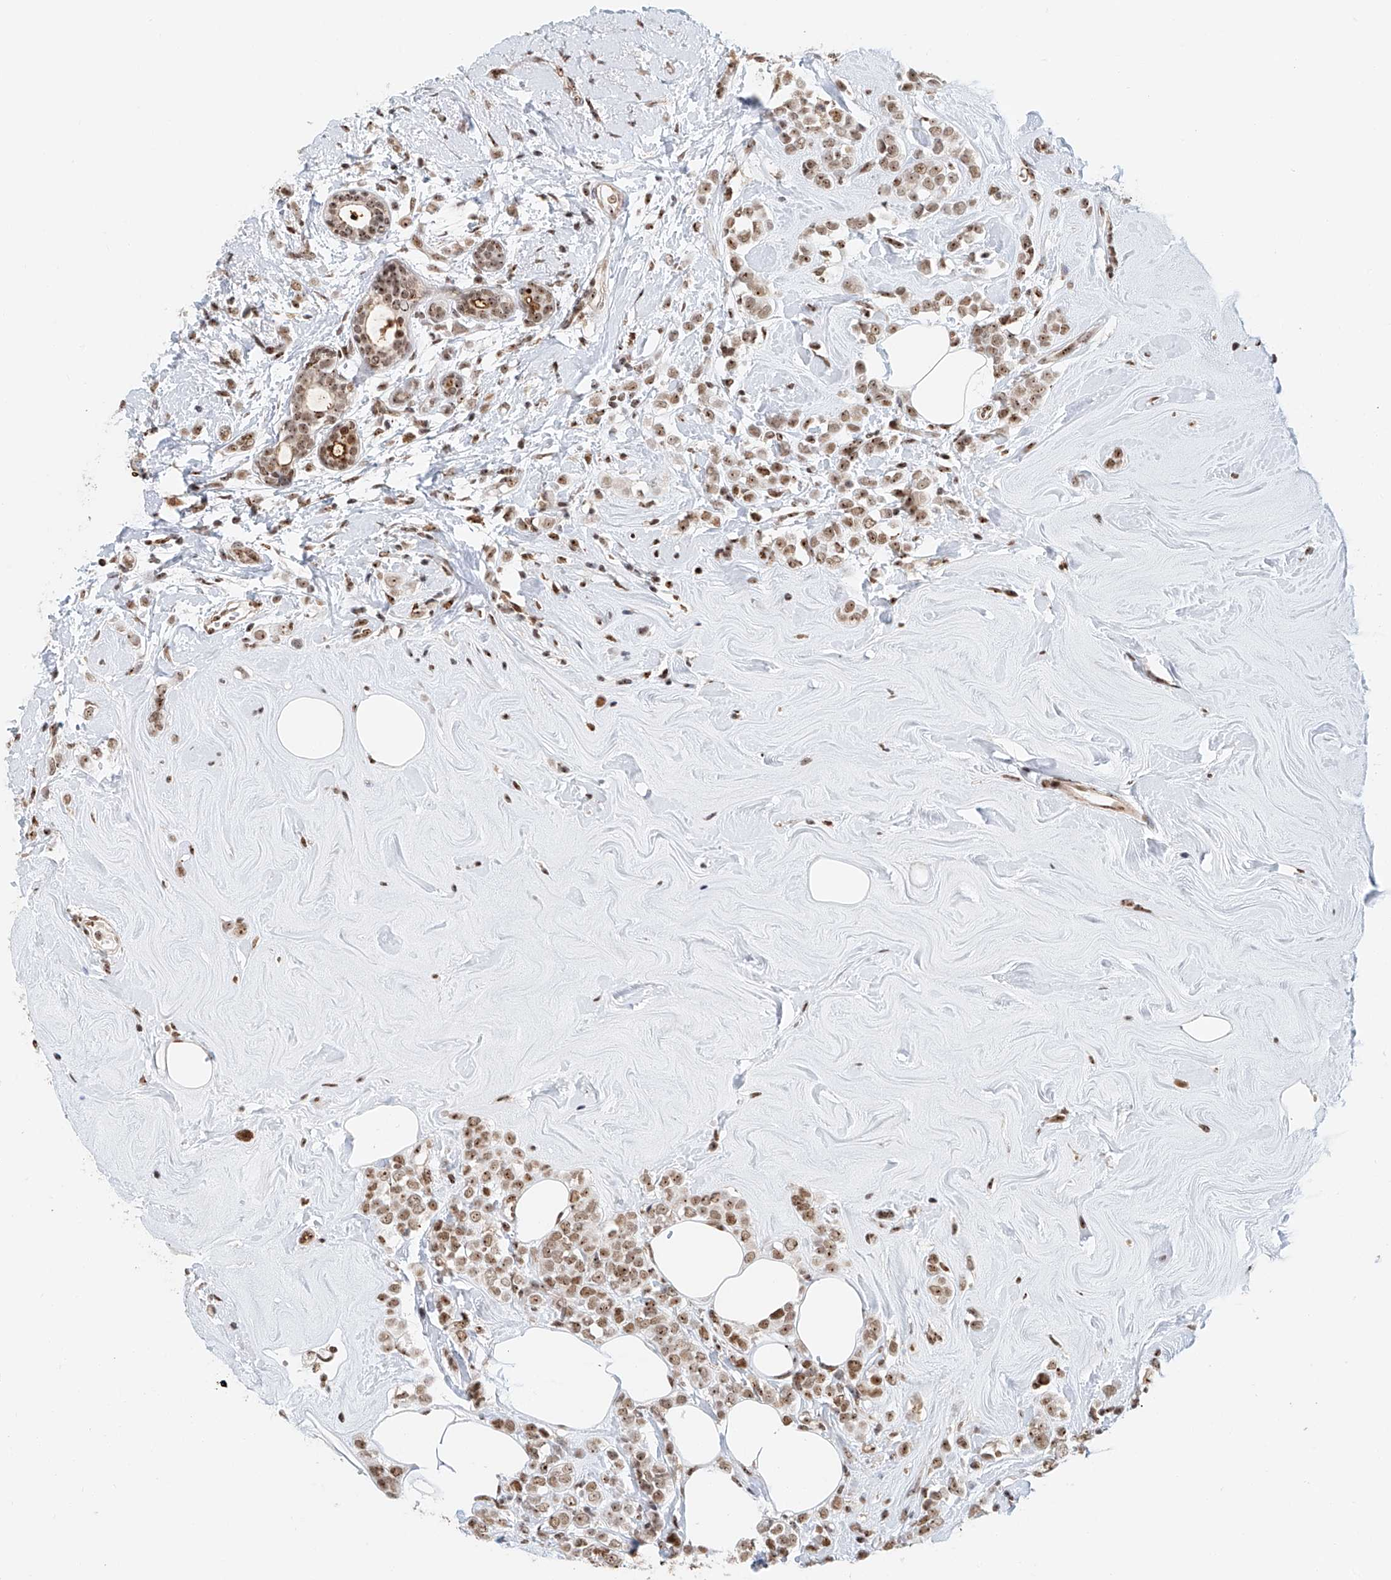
{"staining": {"intensity": "moderate", "quantity": ">75%", "location": "nuclear"}, "tissue": "breast cancer", "cell_type": "Tumor cells", "image_type": "cancer", "snomed": [{"axis": "morphology", "description": "Lobular carcinoma"}, {"axis": "topography", "description": "Breast"}], "caption": "An immunohistochemistry image of tumor tissue is shown. Protein staining in brown labels moderate nuclear positivity in breast cancer (lobular carcinoma) within tumor cells.", "gene": "PRUNE2", "patient": {"sex": "female", "age": 47}}